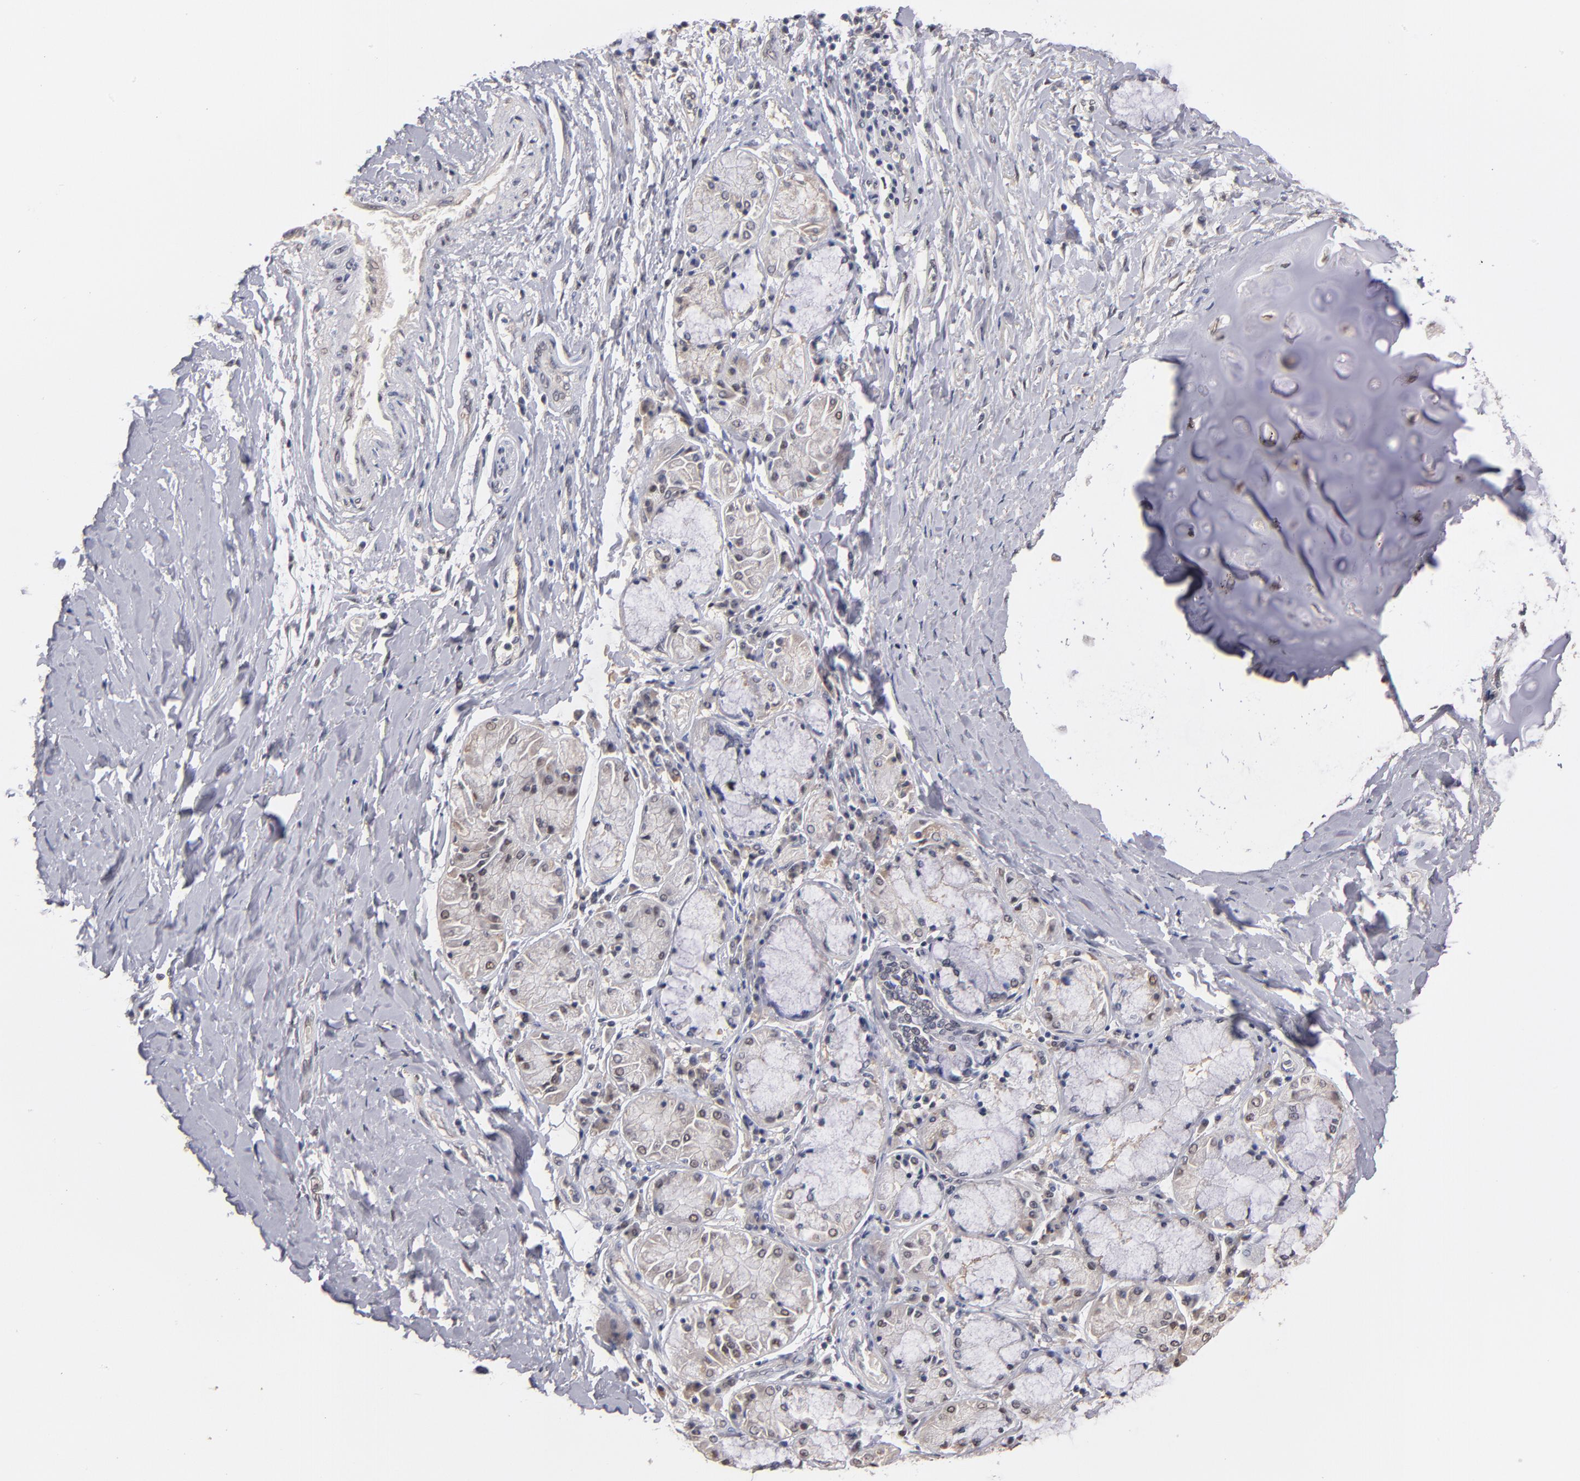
{"staining": {"intensity": "weak", "quantity": "25%-75%", "location": "cytoplasmic/membranous"}, "tissue": "bronchus", "cell_type": "Respiratory epithelial cells", "image_type": "normal", "snomed": [{"axis": "morphology", "description": "Normal tissue, NOS"}, {"axis": "topography", "description": "Cartilage tissue"}, {"axis": "topography", "description": "Bronchus"}, {"axis": "topography", "description": "Lung"}], "caption": "Protein positivity by immunohistochemistry demonstrates weak cytoplasmic/membranous positivity in approximately 25%-75% of respiratory epithelial cells in normal bronchus. (Stains: DAB (3,3'-diaminobenzidine) in brown, nuclei in blue, Microscopy: brightfield microscopy at high magnification).", "gene": "PSMD10", "patient": {"sex": "female", "age": 49}}